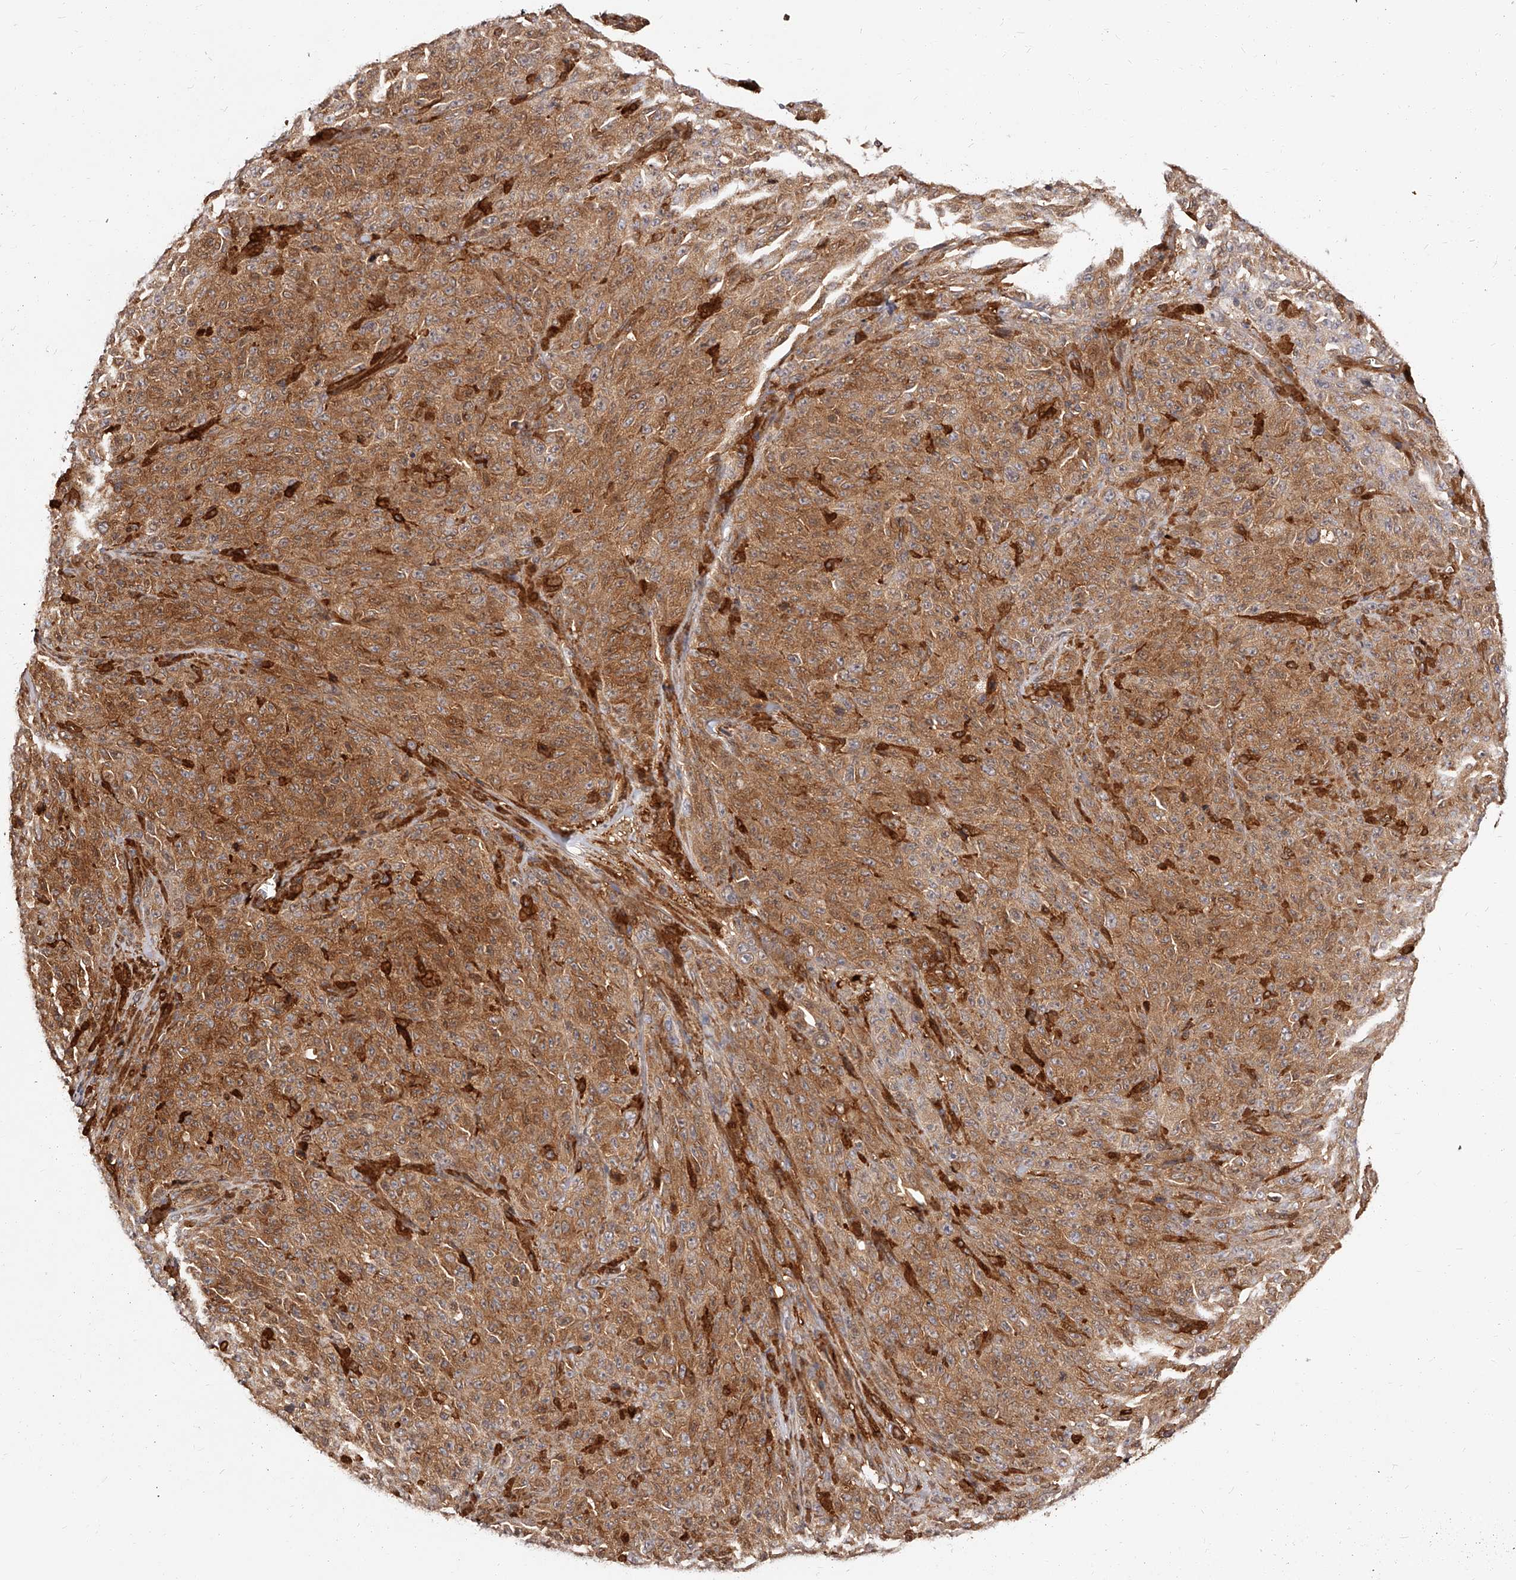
{"staining": {"intensity": "moderate", "quantity": ">75%", "location": "cytoplasmic/membranous"}, "tissue": "melanoma", "cell_type": "Tumor cells", "image_type": "cancer", "snomed": [{"axis": "morphology", "description": "Malignant melanoma, NOS"}, {"axis": "topography", "description": "Skin"}], "caption": "Tumor cells exhibit medium levels of moderate cytoplasmic/membranous expression in approximately >75% of cells in malignant melanoma.", "gene": "LAP3", "patient": {"sex": "female", "age": 82}}